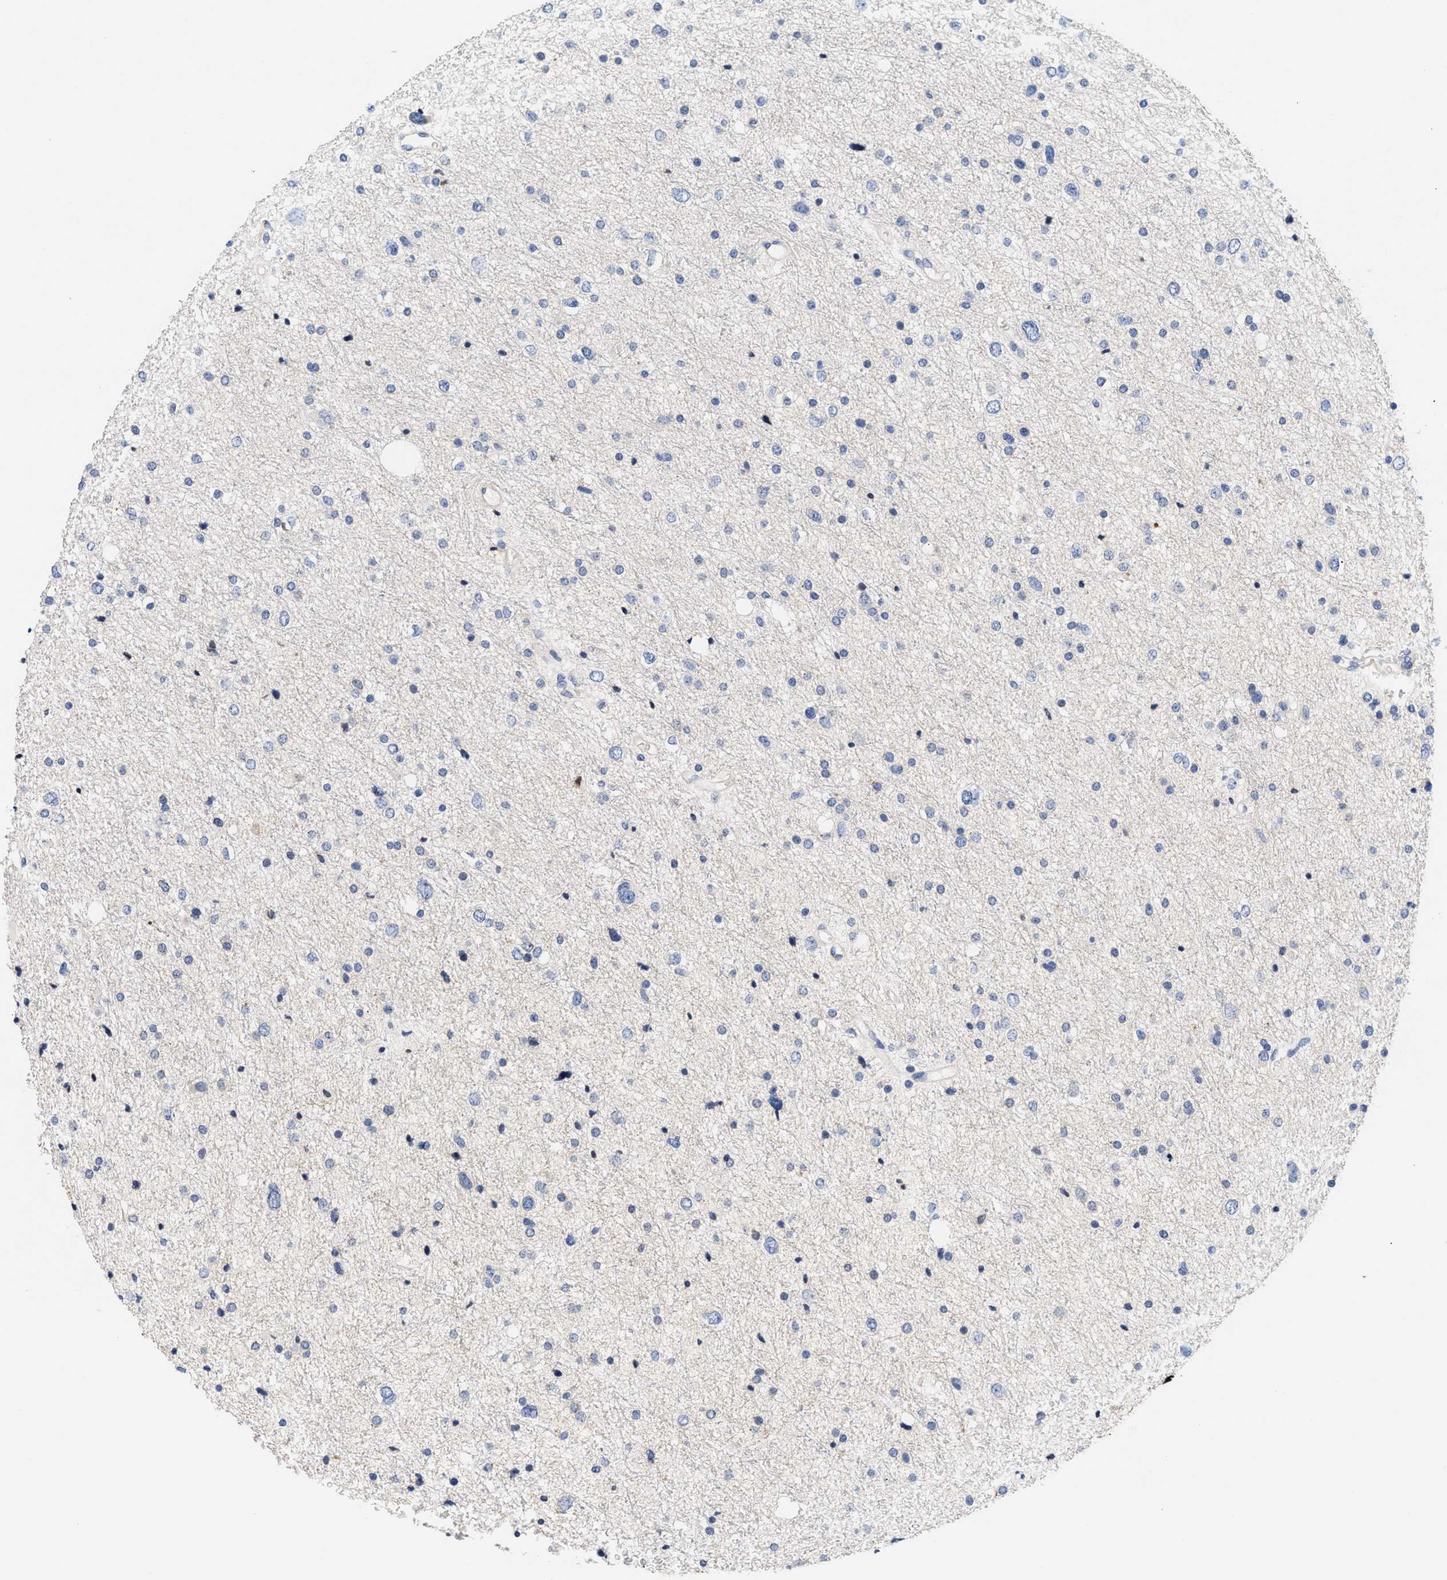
{"staining": {"intensity": "negative", "quantity": "none", "location": "none"}, "tissue": "glioma", "cell_type": "Tumor cells", "image_type": "cancer", "snomed": [{"axis": "morphology", "description": "Glioma, malignant, Low grade"}, {"axis": "topography", "description": "Brain"}], "caption": "Photomicrograph shows no protein expression in tumor cells of glioma tissue. (DAB (3,3'-diaminobenzidine) immunohistochemistry visualized using brightfield microscopy, high magnification).", "gene": "ACTL7B", "patient": {"sex": "female", "age": 37}}